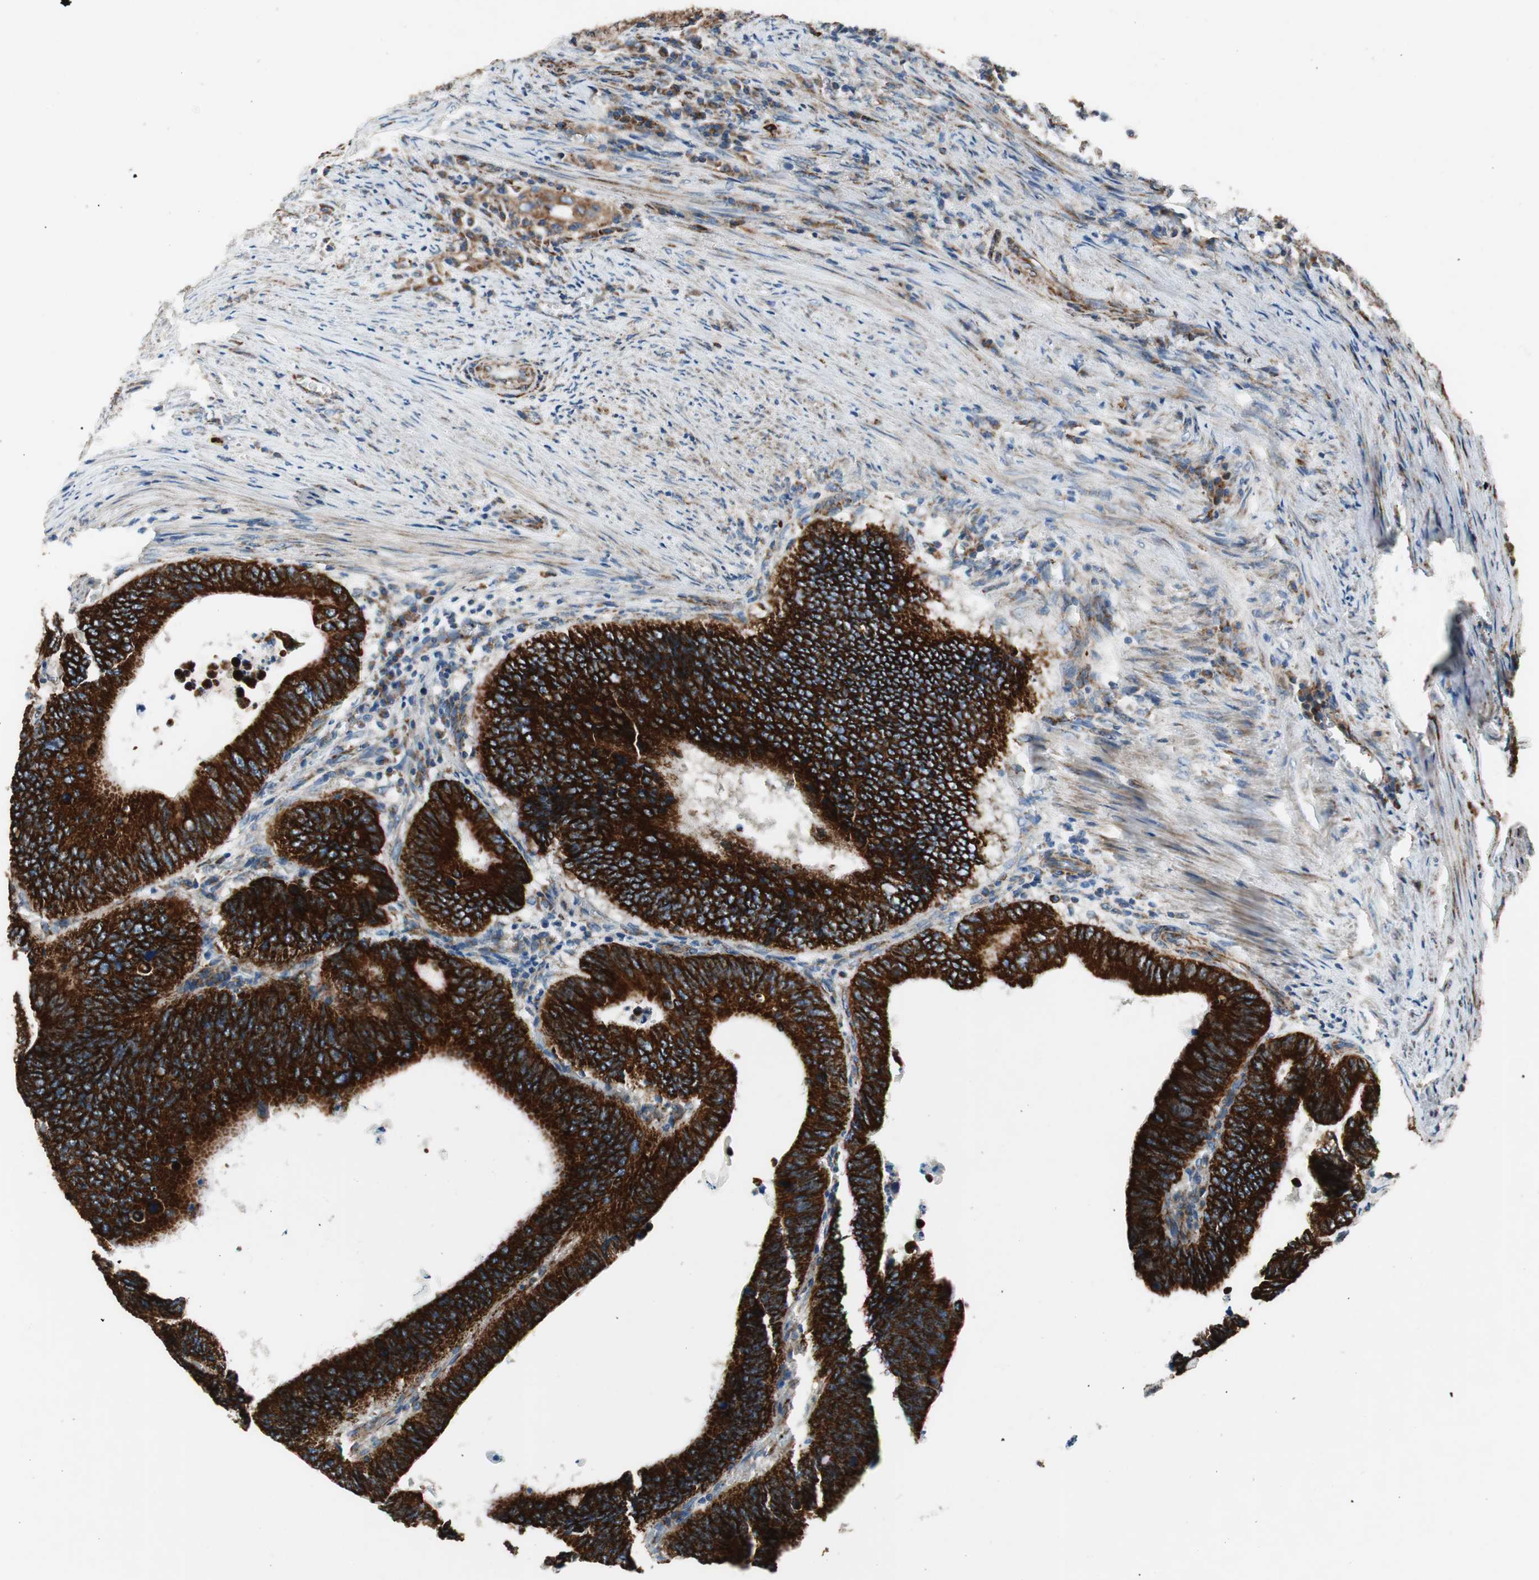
{"staining": {"intensity": "strong", "quantity": ">75%", "location": "cytoplasmic/membranous"}, "tissue": "colorectal cancer", "cell_type": "Tumor cells", "image_type": "cancer", "snomed": [{"axis": "morphology", "description": "Adenocarcinoma, NOS"}, {"axis": "topography", "description": "Colon"}], "caption": "Protein staining of colorectal cancer tissue demonstrates strong cytoplasmic/membranous positivity in approximately >75% of tumor cells. (DAB (3,3'-diaminobenzidine) IHC with brightfield microscopy, high magnification).", "gene": "AKAP1", "patient": {"sex": "male", "age": 72}}